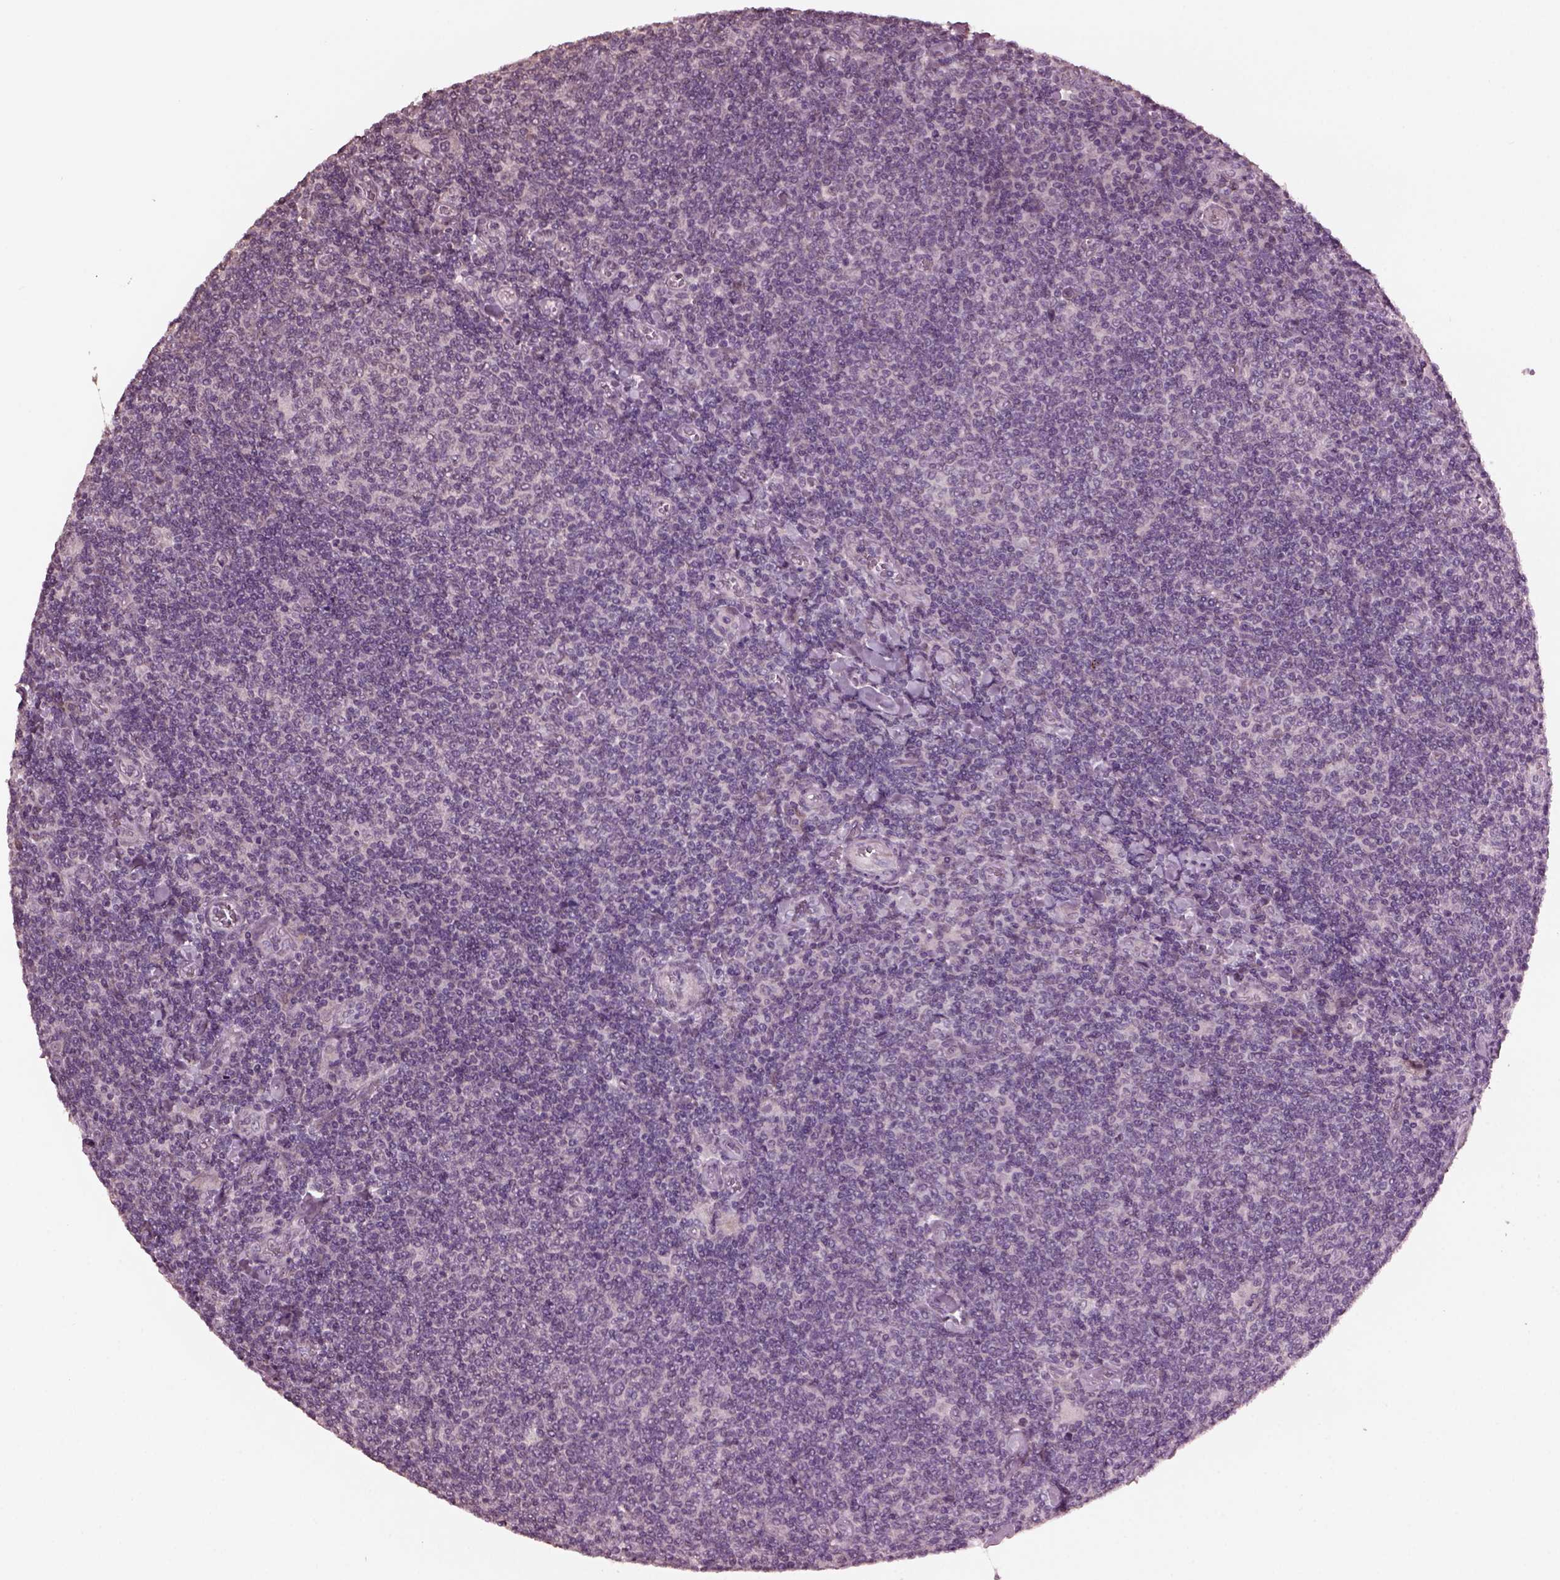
{"staining": {"intensity": "negative", "quantity": "none", "location": "none"}, "tissue": "lymphoma", "cell_type": "Tumor cells", "image_type": "cancer", "snomed": [{"axis": "morphology", "description": "Malignant lymphoma, non-Hodgkin's type, Low grade"}, {"axis": "topography", "description": "Lymph node"}], "caption": "A high-resolution image shows immunohistochemistry (IHC) staining of low-grade malignant lymphoma, non-Hodgkin's type, which displays no significant expression in tumor cells.", "gene": "IL18RAP", "patient": {"sex": "male", "age": 52}}